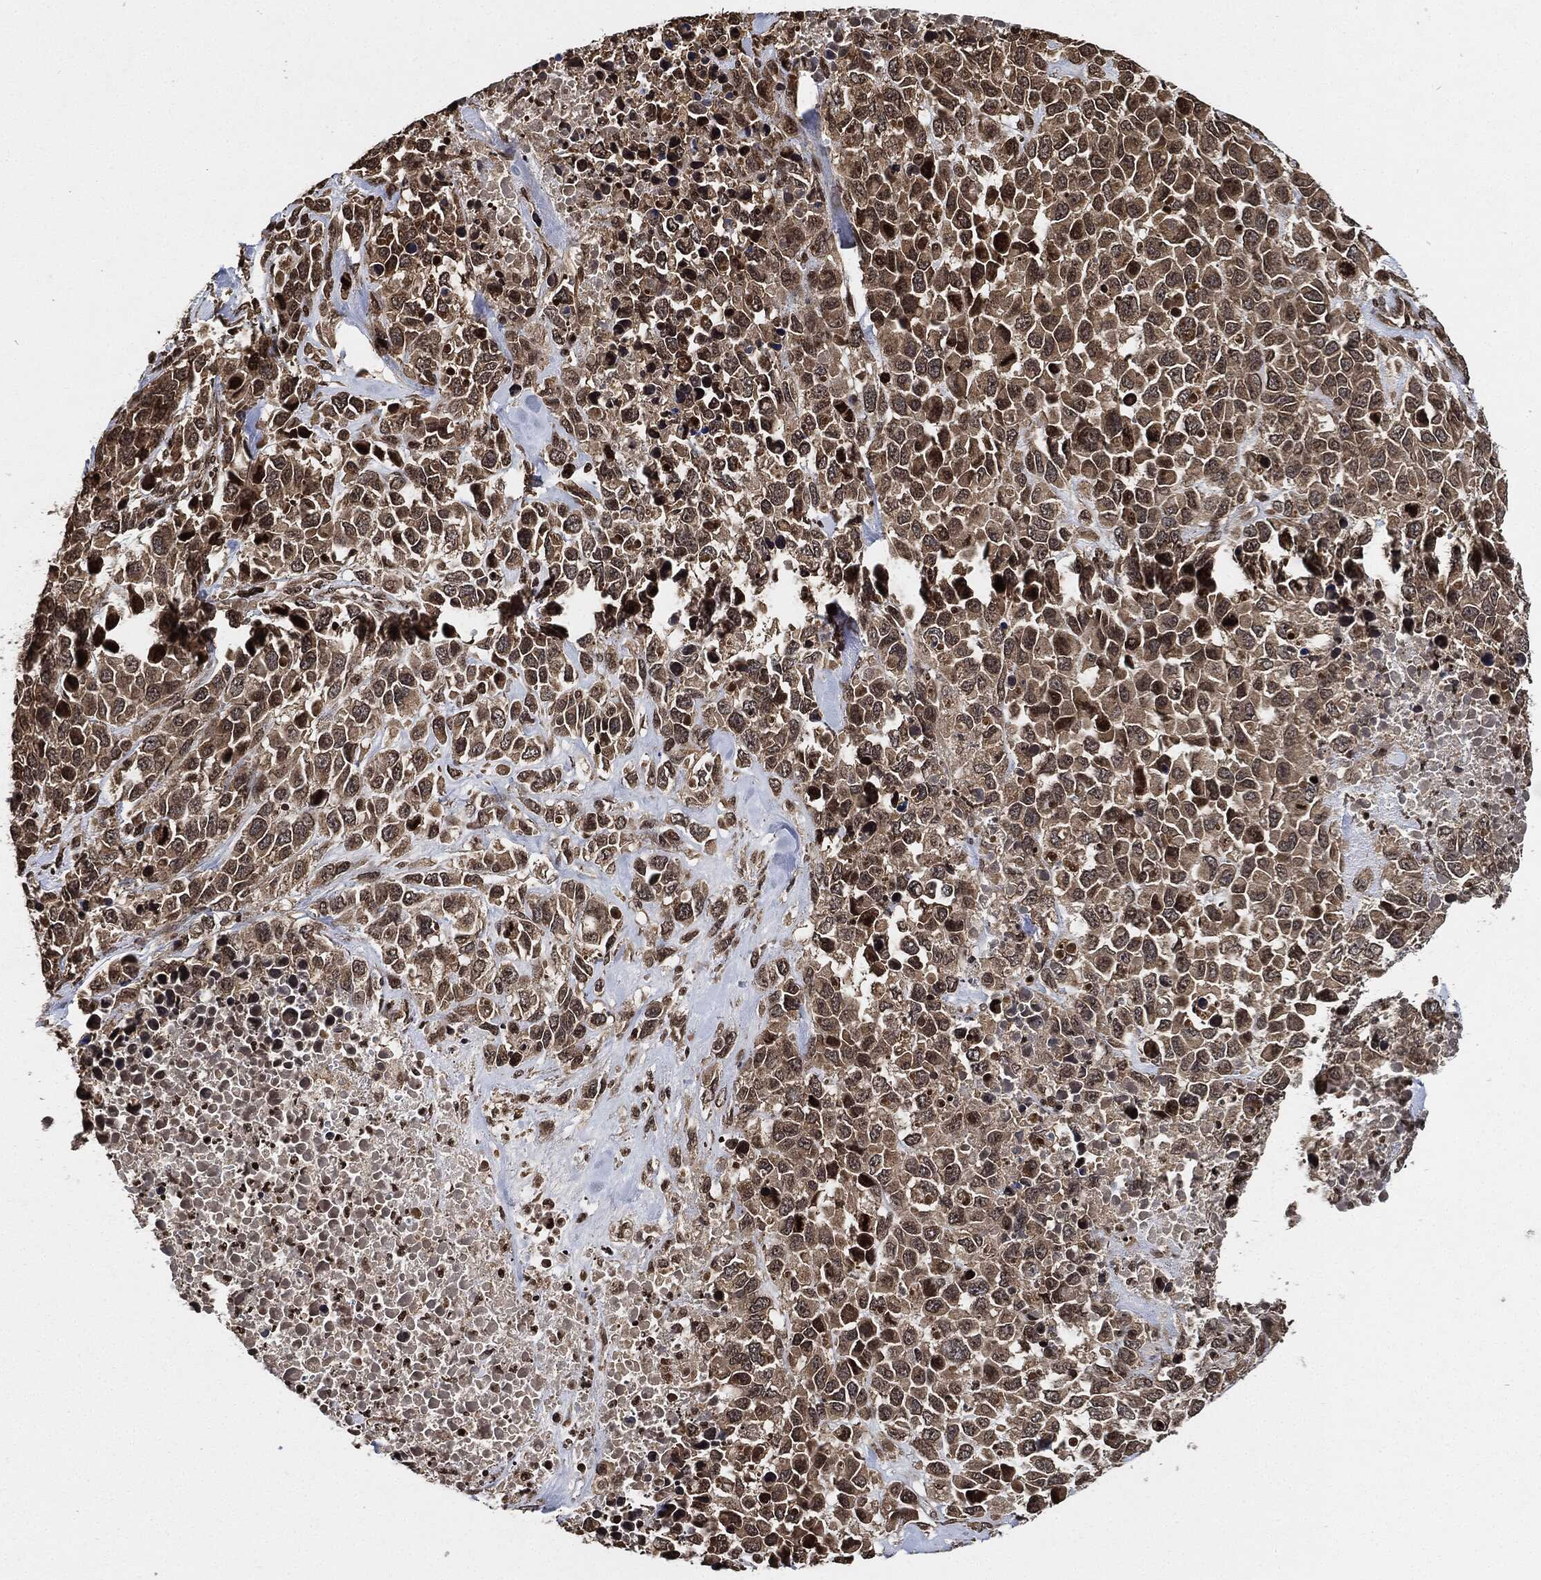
{"staining": {"intensity": "weak", "quantity": "25%-75%", "location": "cytoplasmic/membranous"}, "tissue": "melanoma", "cell_type": "Tumor cells", "image_type": "cancer", "snomed": [{"axis": "morphology", "description": "Malignant melanoma, Metastatic site"}, {"axis": "topography", "description": "Skin"}], "caption": "Approximately 25%-75% of tumor cells in malignant melanoma (metastatic site) exhibit weak cytoplasmic/membranous protein expression as visualized by brown immunohistochemical staining.", "gene": "PDK1", "patient": {"sex": "male", "age": 84}}